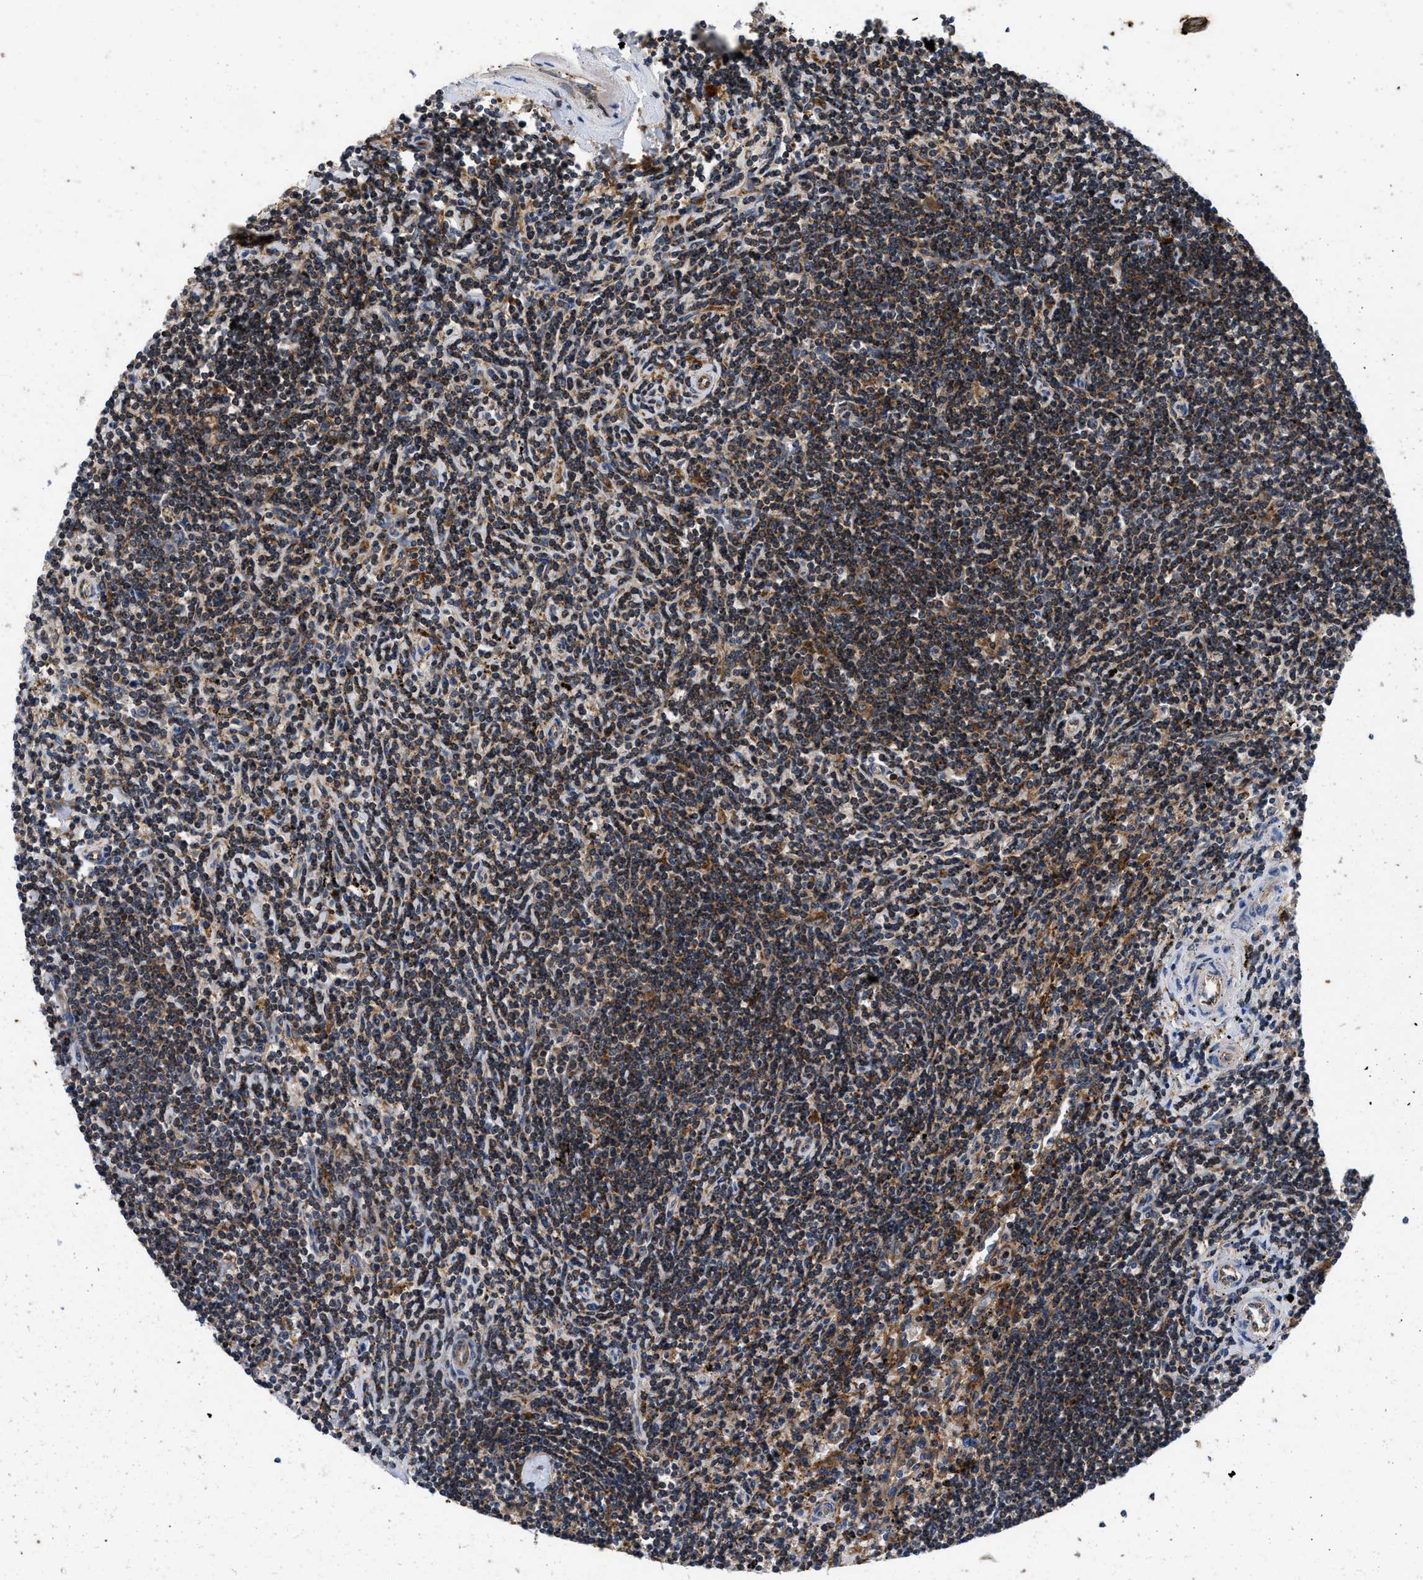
{"staining": {"intensity": "moderate", "quantity": "25%-75%", "location": "cytoplasmic/membranous"}, "tissue": "lymphoma", "cell_type": "Tumor cells", "image_type": "cancer", "snomed": [{"axis": "morphology", "description": "Malignant lymphoma, non-Hodgkin's type, Low grade"}, {"axis": "topography", "description": "Spleen"}], "caption": "Human lymphoma stained with a protein marker shows moderate staining in tumor cells.", "gene": "ENPP4", "patient": {"sex": "male", "age": 76}}